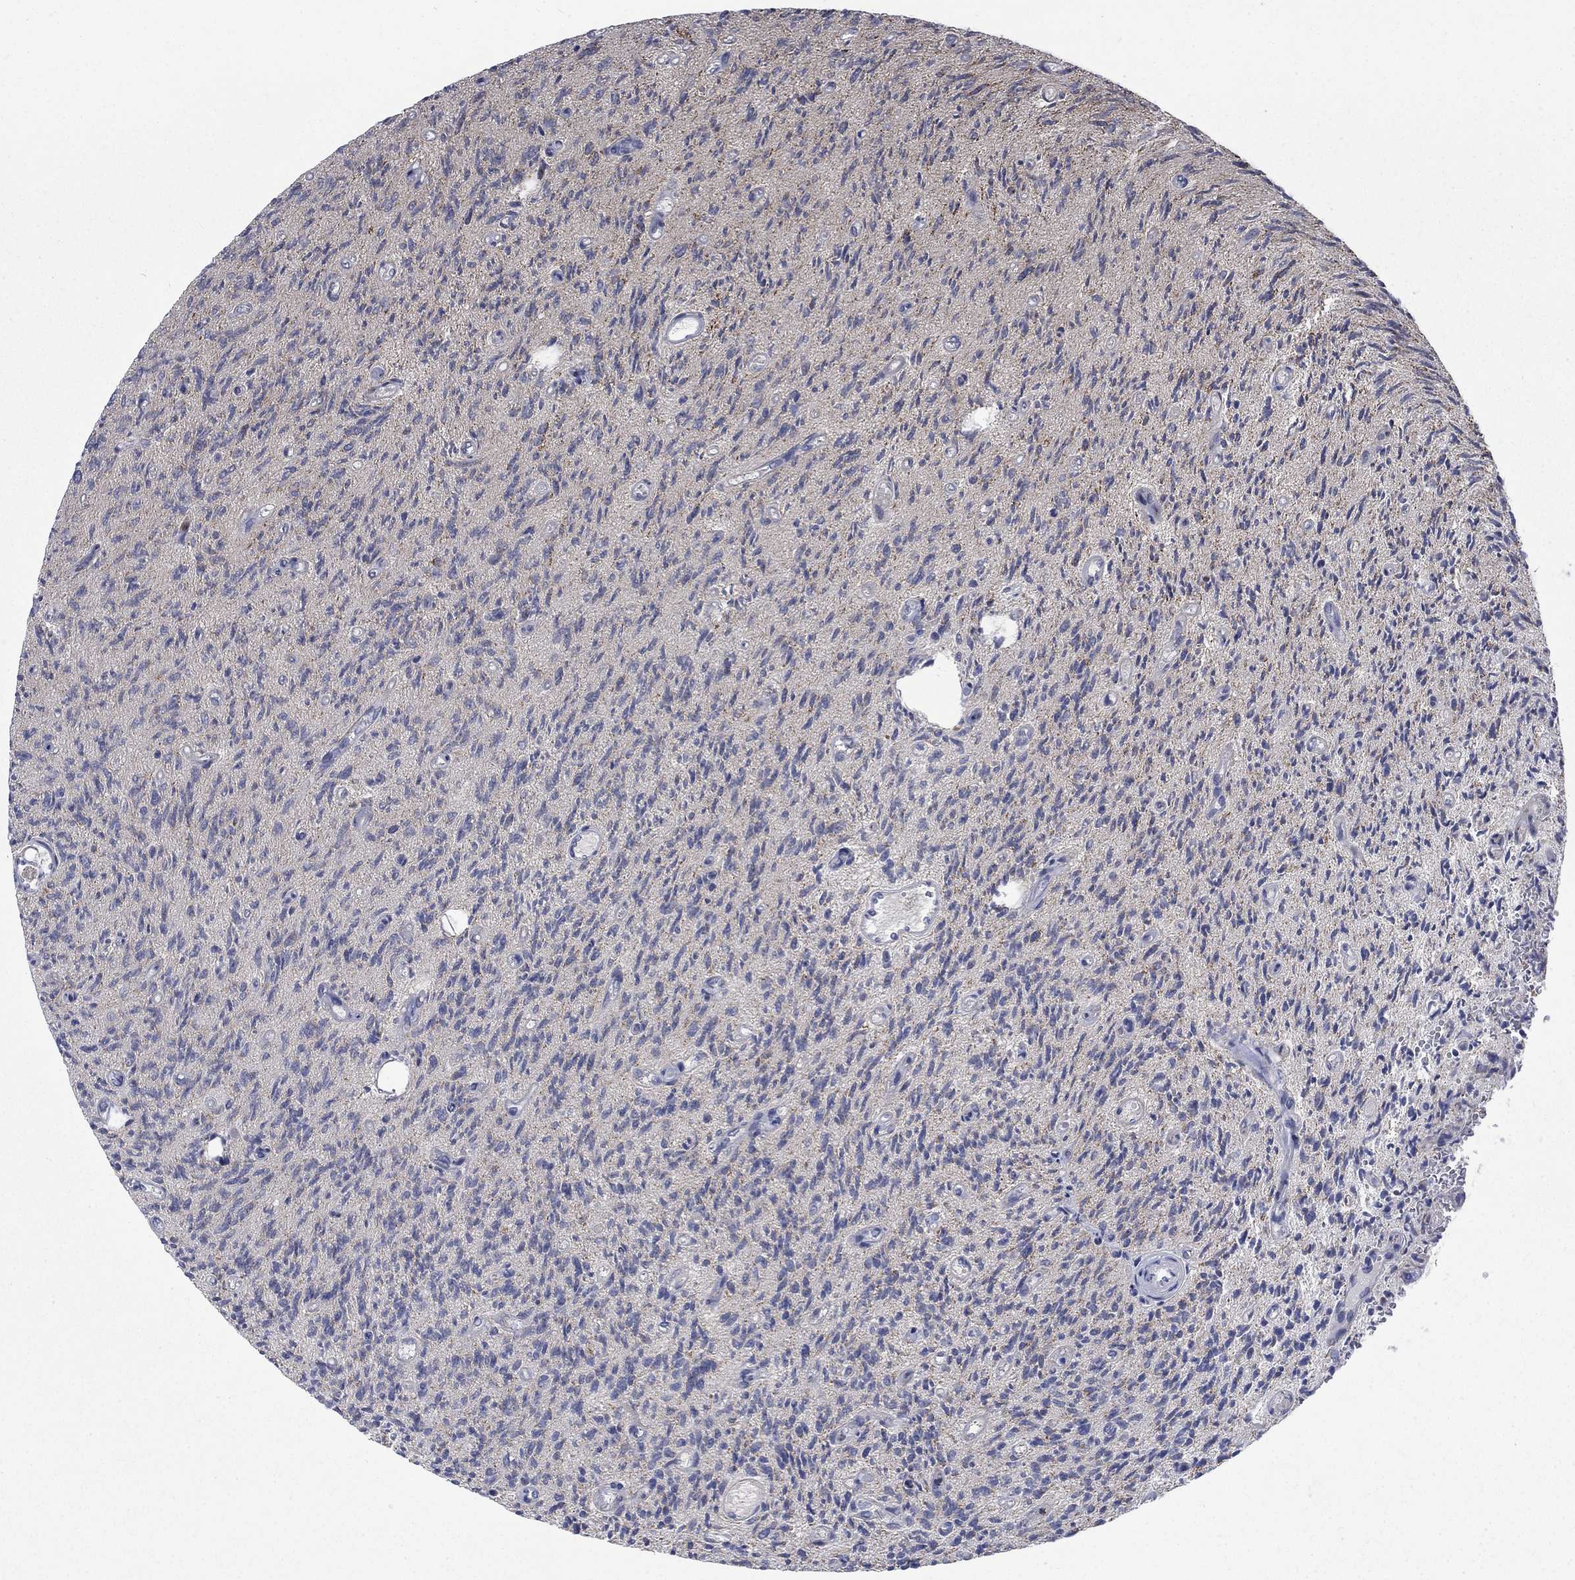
{"staining": {"intensity": "strong", "quantity": "25%-75%", "location": "cytoplasmic/membranous"}, "tissue": "glioma", "cell_type": "Tumor cells", "image_type": "cancer", "snomed": [{"axis": "morphology", "description": "Glioma, malignant, High grade"}, {"axis": "topography", "description": "Brain"}], "caption": "Immunohistochemical staining of human malignant glioma (high-grade) exhibits high levels of strong cytoplasmic/membranous protein staining in approximately 25%-75% of tumor cells.", "gene": "MOAP1", "patient": {"sex": "male", "age": 64}}